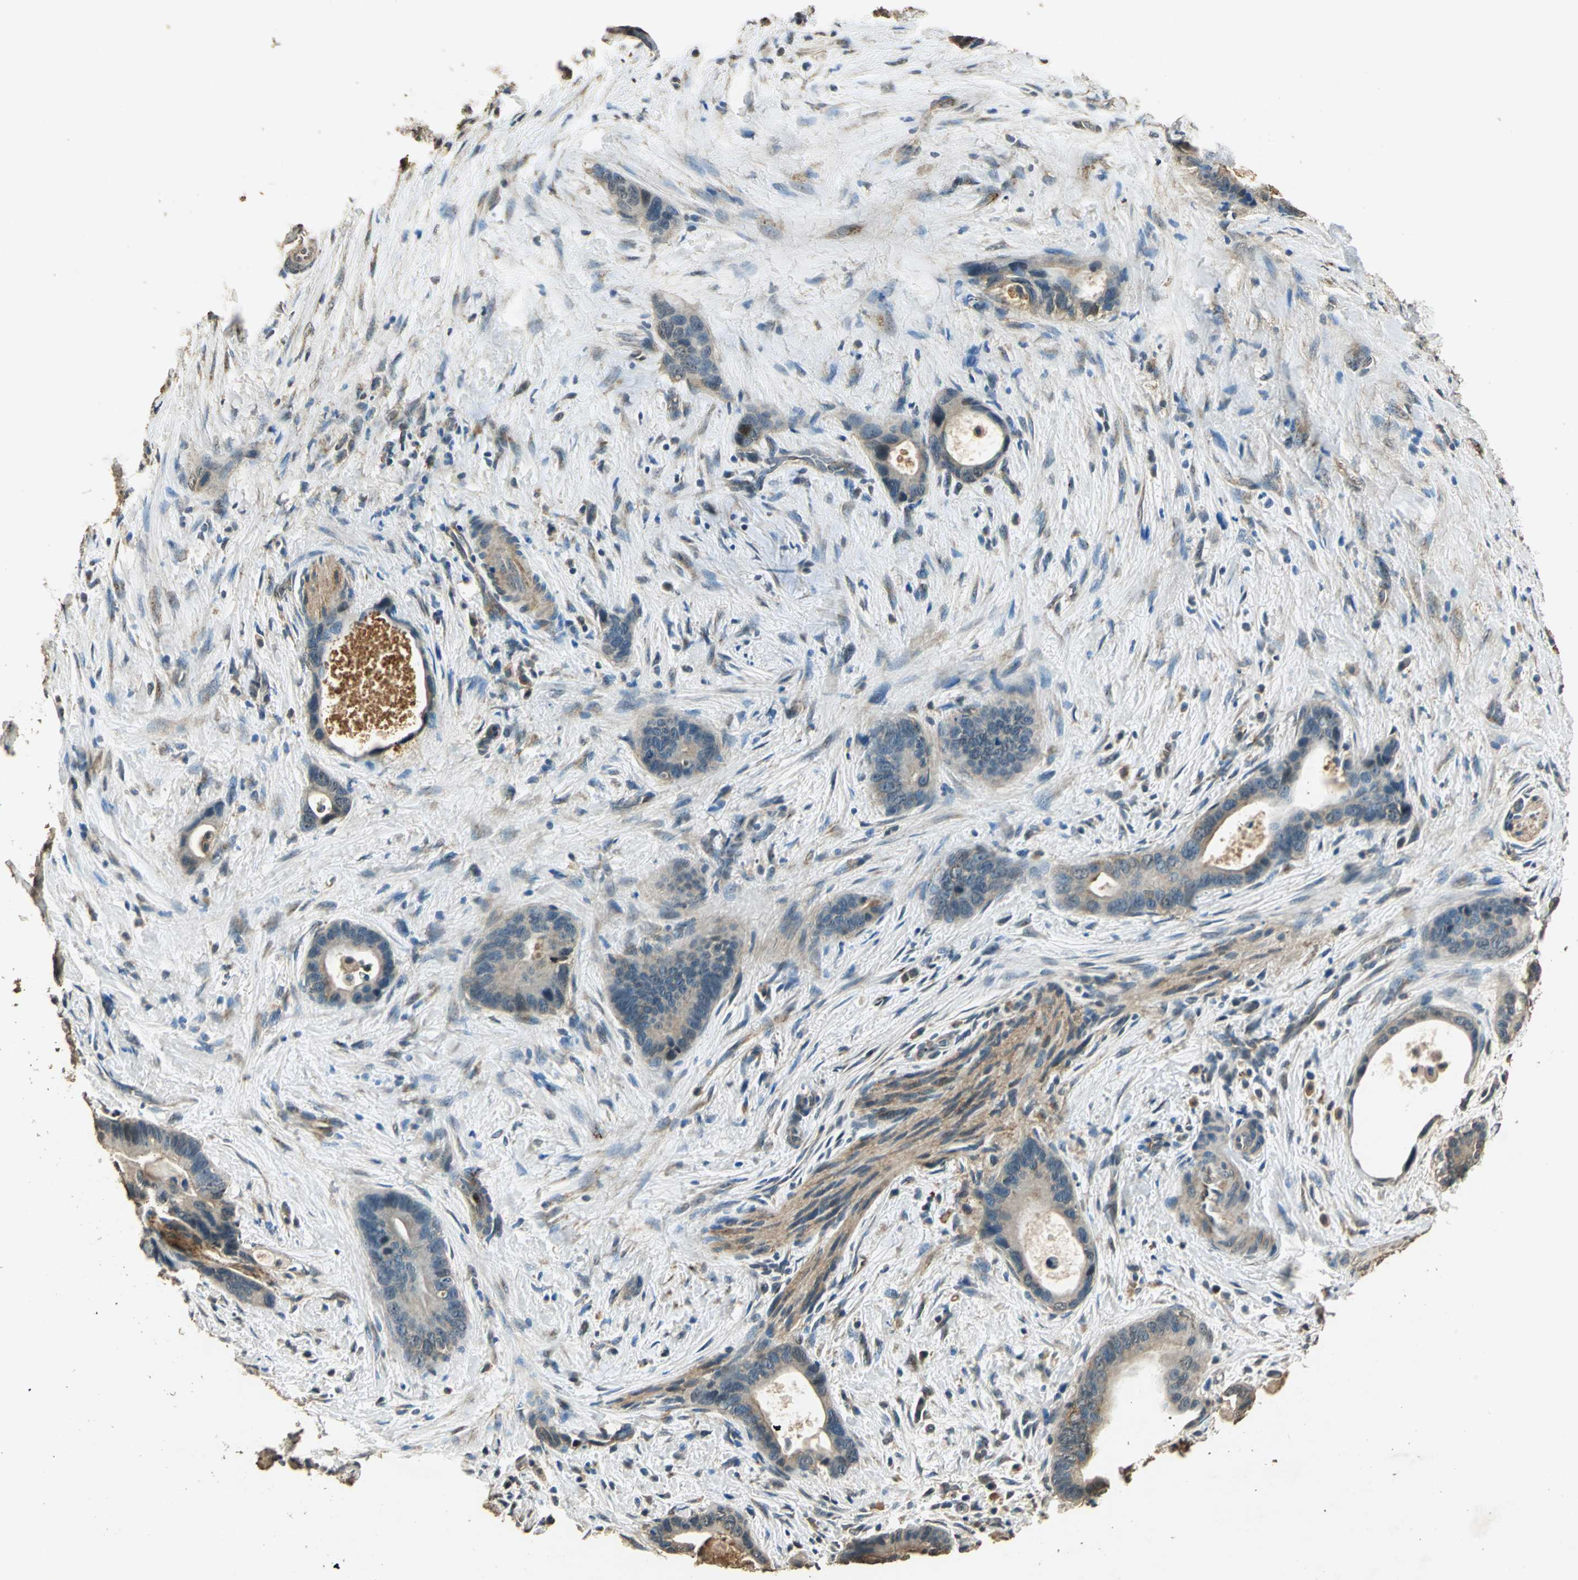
{"staining": {"intensity": "moderate", "quantity": ">75%", "location": "cytoplasmic/membranous"}, "tissue": "liver cancer", "cell_type": "Tumor cells", "image_type": "cancer", "snomed": [{"axis": "morphology", "description": "Cholangiocarcinoma"}, {"axis": "topography", "description": "Liver"}], "caption": "Protein staining of liver cancer tissue demonstrates moderate cytoplasmic/membranous expression in approximately >75% of tumor cells.", "gene": "TMPRSS4", "patient": {"sex": "female", "age": 55}}